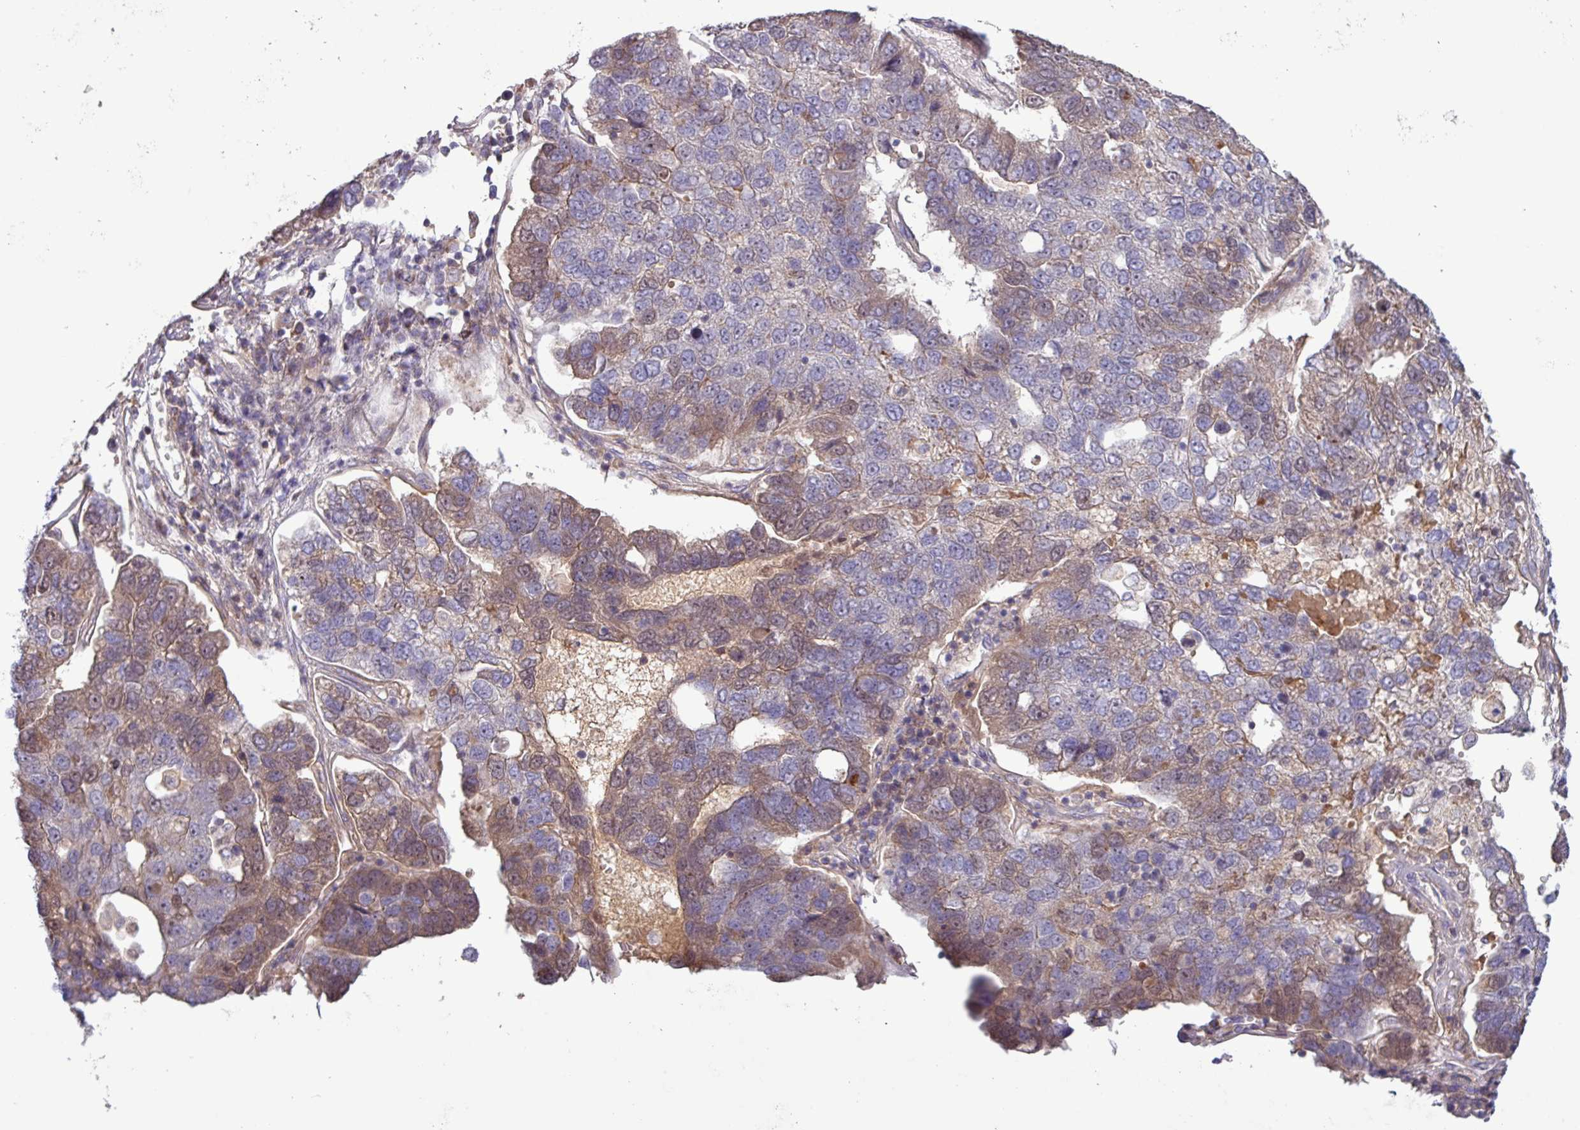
{"staining": {"intensity": "weak", "quantity": "25%-75%", "location": "cytoplasmic/membranous"}, "tissue": "pancreatic cancer", "cell_type": "Tumor cells", "image_type": "cancer", "snomed": [{"axis": "morphology", "description": "Adenocarcinoma, NOS"}, {"axis": "topography", "description": "Pancreas"}], "caption": "Immunohistochemical staining of human pancreatic cancer (adenocarcinoma) exhibits low levels of weak cytoplasmic/membranous positivity in about 25%-75% of tumor cells.", "gene": "TNFSF12", "patient": {"sex": "female", "age": 61}}